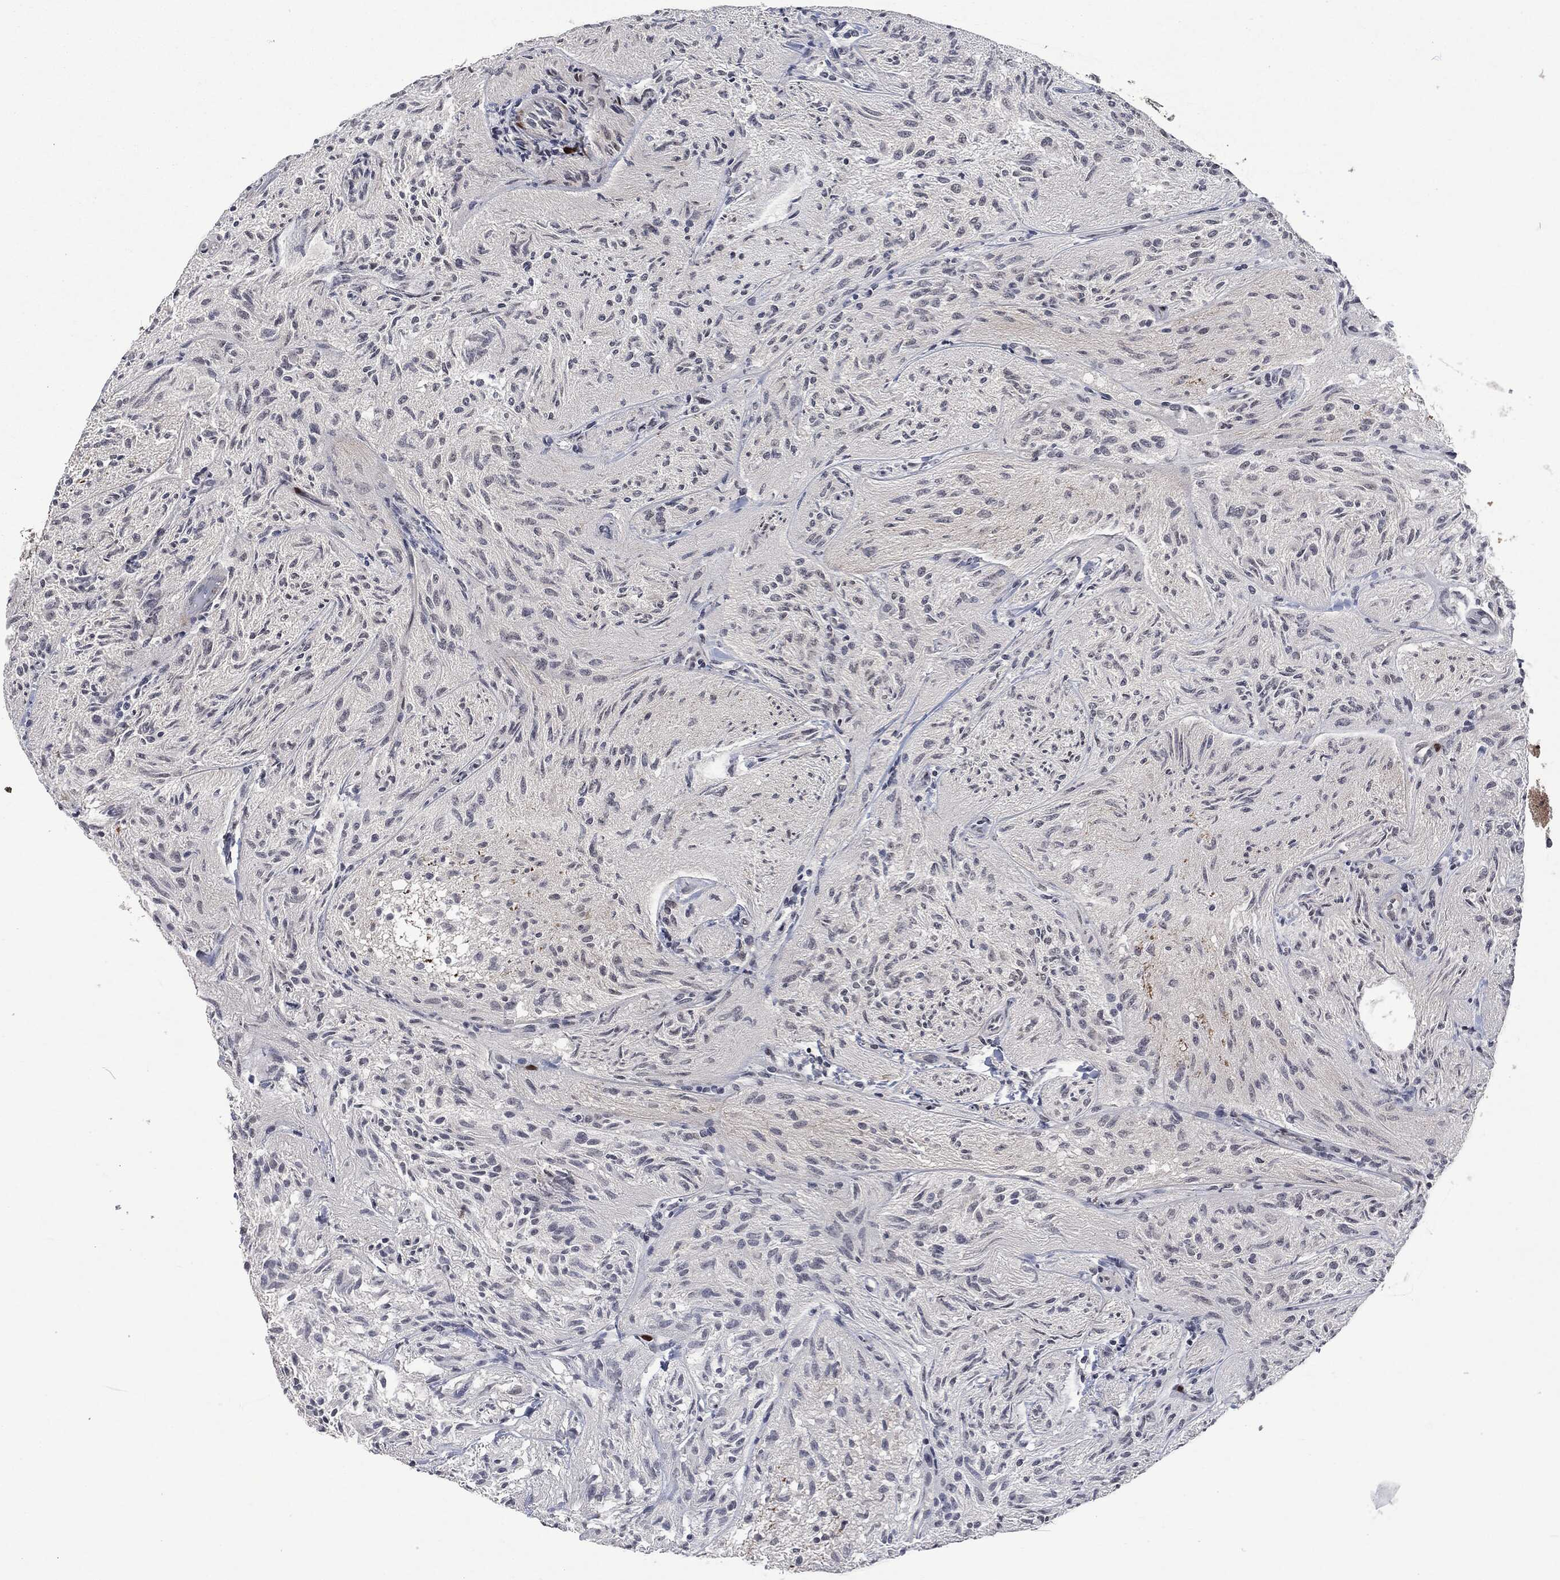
{"staining": {"intensity": "negative", "quantity": "none", "location": "none"}, "tissue": "glioma", "cell_type": "Tumor cells", "image_type": "cancer", "snomed": [{"axis": "morphology", "description": "Glioma, malignant, Low grade"}, {"axis": "topography", "description": "Brain"}], "caption": "The photomicrograph demonstrates no significant expression in tumor cells of glioma.", "gene": "EGFR", "patient": {"sex": "male", "age": 3}}